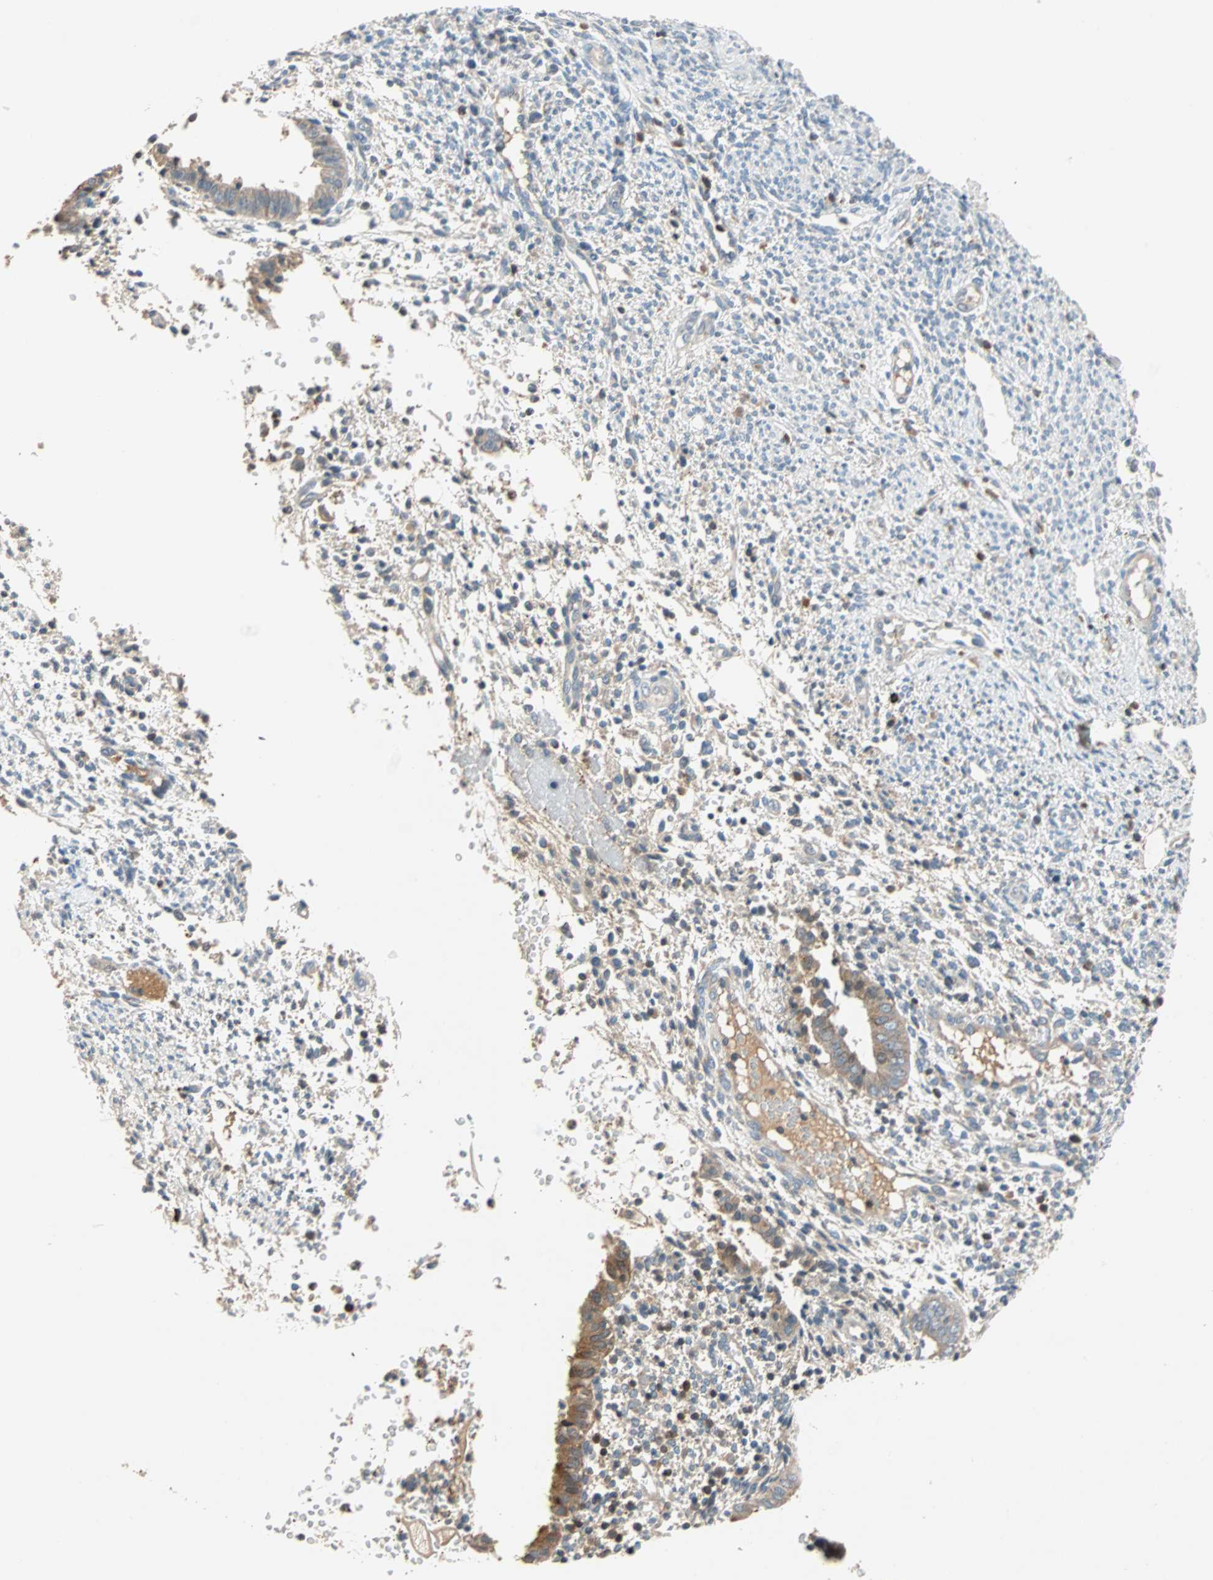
{"staining": {"intensity": "weak", "quantity": "<25%", "location": "cytoplasmic/membranous"}, "tissue": "endometrium", "cell_type": "Cells in endometrial stroma", "image_type": "normal", "snomed": [{"axis": "morphology", "description": "Normal tissue, NOS"}, {"axis": "topography", "description": "Endometrium"}], "caption": "Immunohistochemistry (IHC) image of benign human endometrium stained for a protein (brown), which demonstrates no expression in cells in endometrial stroma.", "gene": "MAP4K1", "patient": {"sex": "female", "age": 35}}